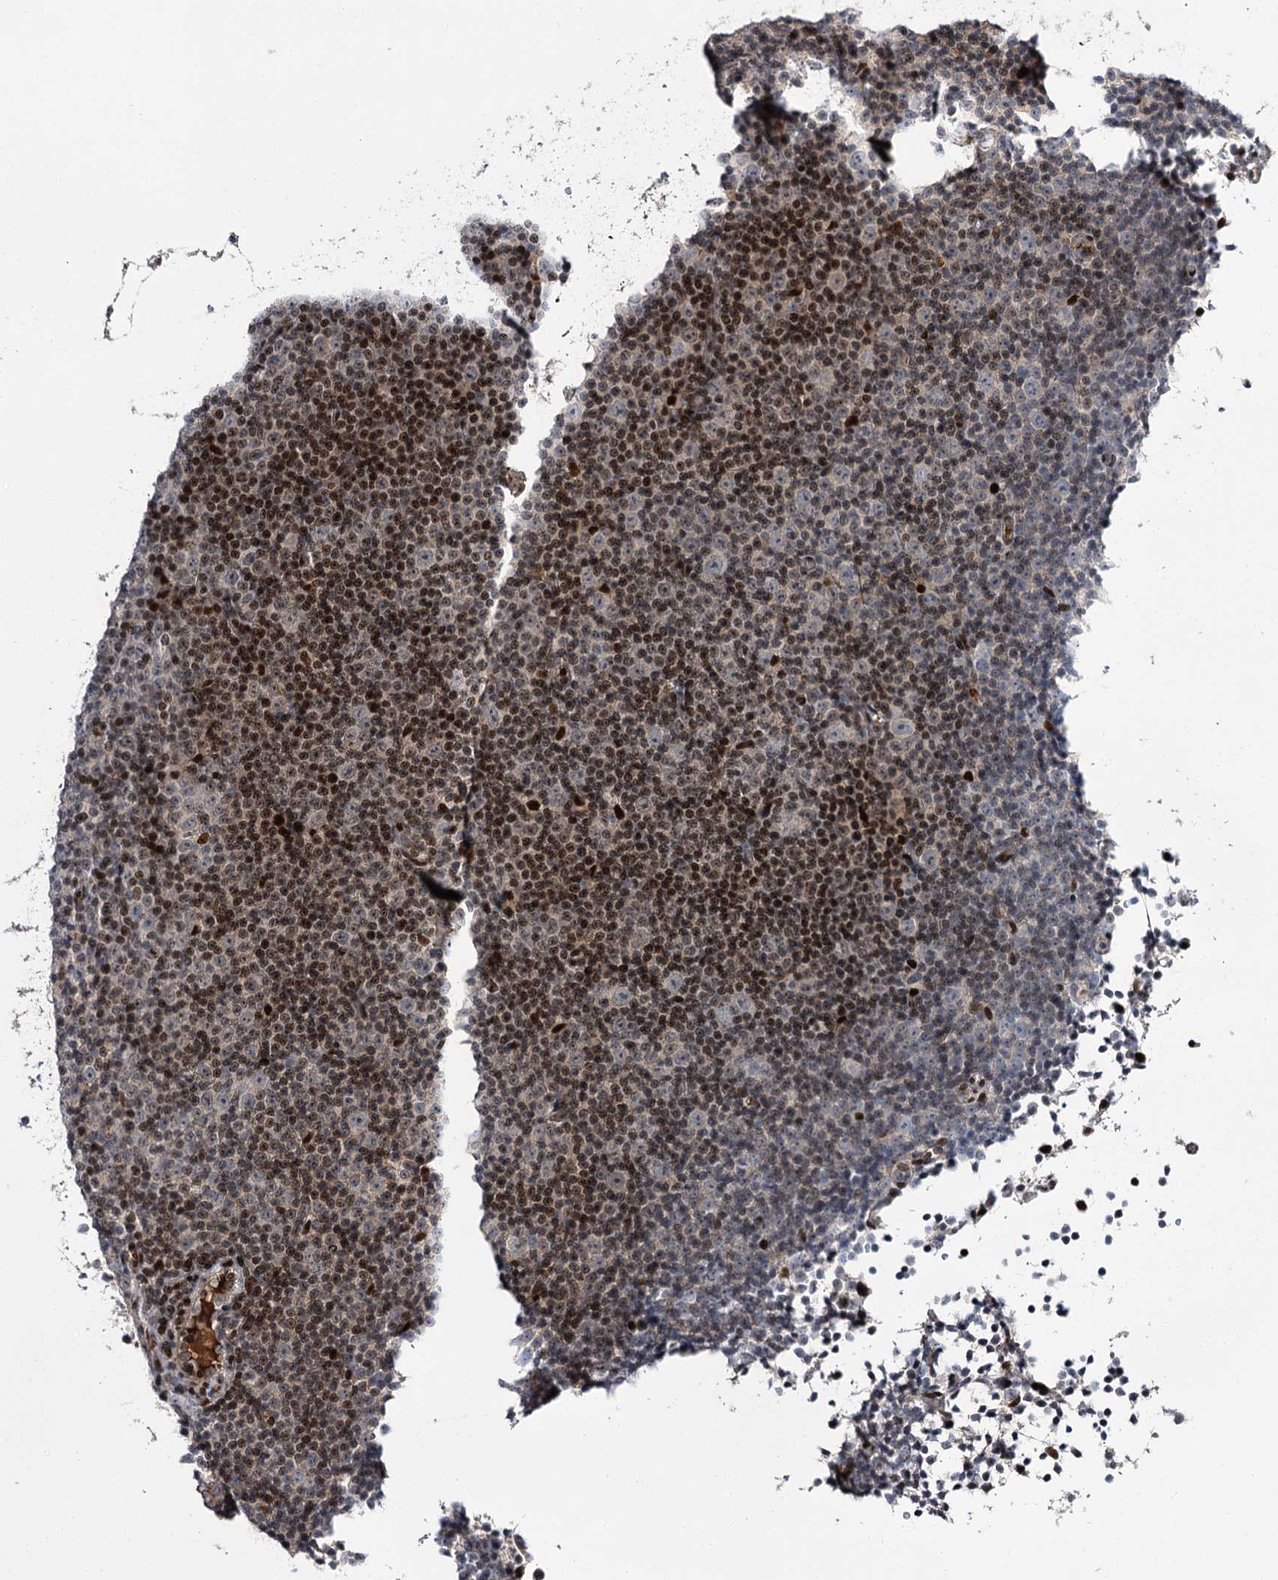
{"staining": {"intensity": "moderate", "quantity": "25%-75%", "location": "nuclear"}, "tissue": "lymphoma", "cell_type": "Tumor cells", "image_type": "cancer", "snomed": [{"axis": "morphology", "description": "Malignant lymphoma, non-Hodgkin's type, Low grade"}, {"axis": "topography", "description": "Lymph node"}], "caption": "Protein staining of low-grade malignant lymphoma, non-Hodgkin's type tissue displays moderate nuclear positivity in approximately 25%-75% of tumor cells. (Brightfield microscopy of DAB IHC at high magnification).", "gene": "ITFG2", "patient": {"sex": "female", "age": 67}}